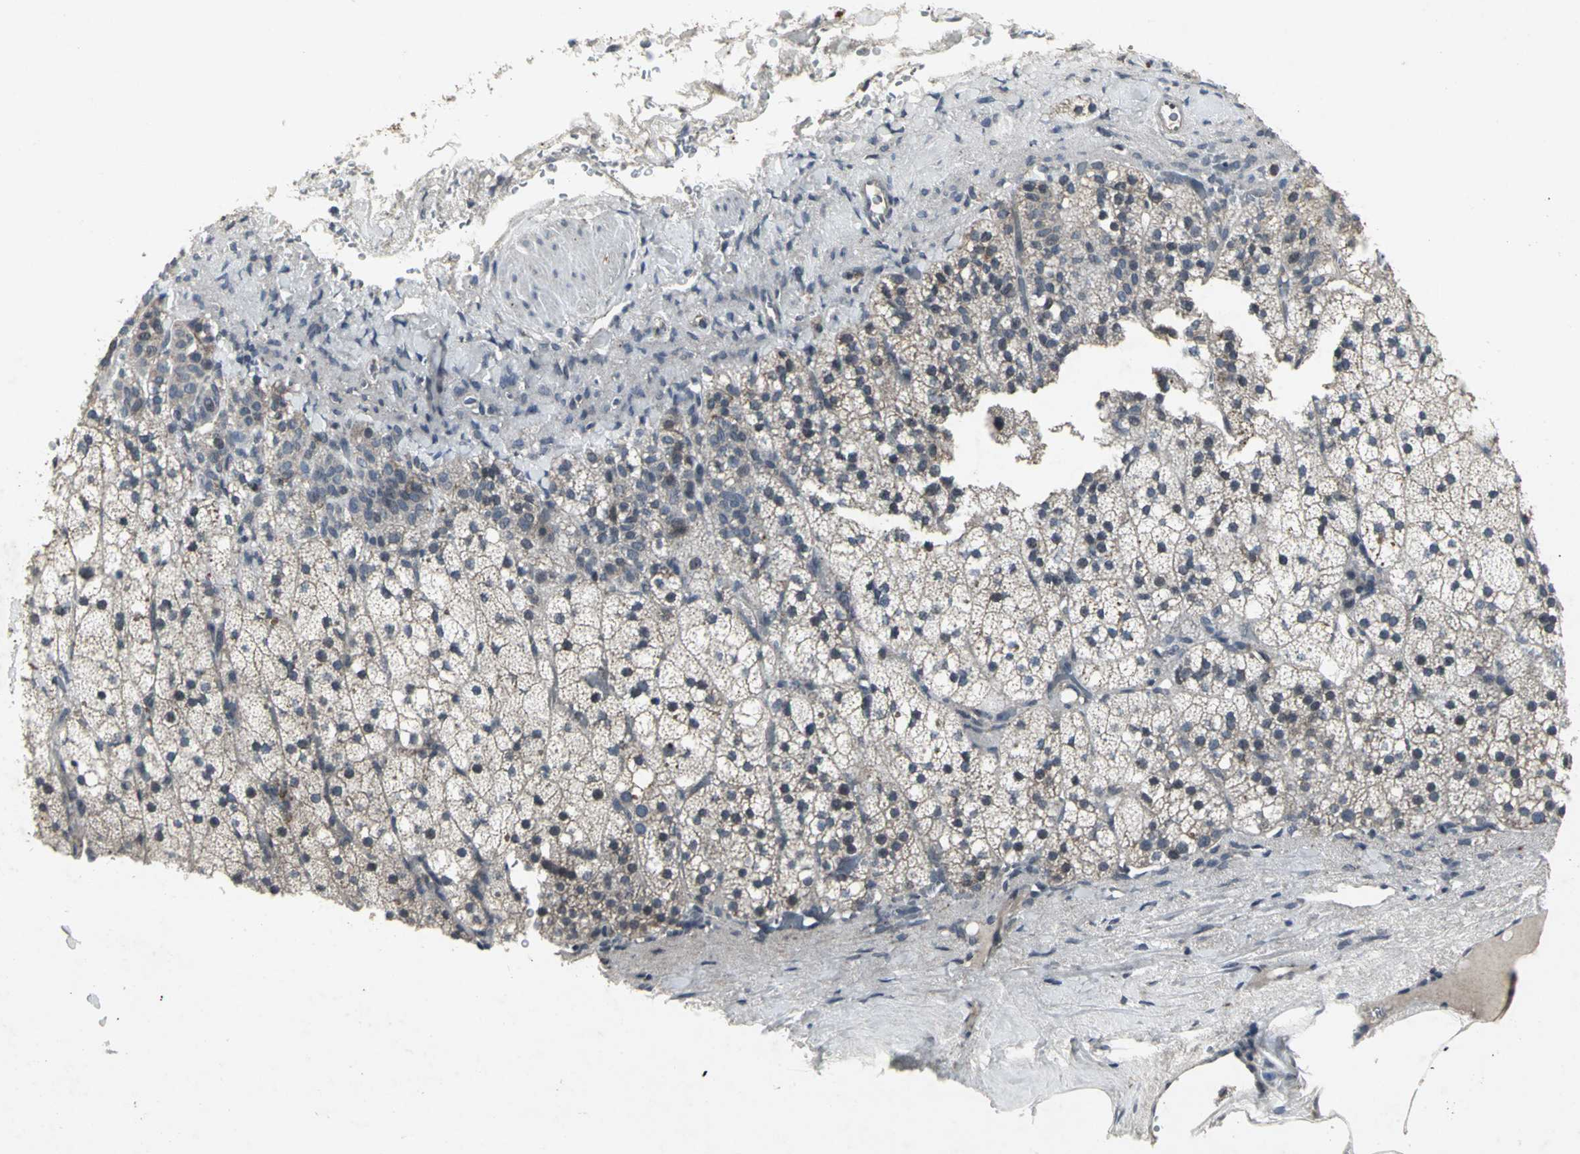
{"staining": {"intensity": "moderate", "quantity": "25%-75%", "location": "cytoplasmic/membranous"}, "tissue": "adrenal gland", "cell_type": "Glandular cells", "image_type": "normal", "snomed": [{"axis": "morphology", "description": "Normal tissue, NOS"}, {"axis": "topography", "description": "Adrenal gland"}], "caption": "Protein staining of normal adrenal gland demonstrates moderate cytoplasmic/membranous expression in approximately 25%-75% of glandular cells. (brown staining indicates protein expression, while blue staining denotes nuclei).", "gene": "BMP4", "patient": {"sex": "male", "age": 35}}